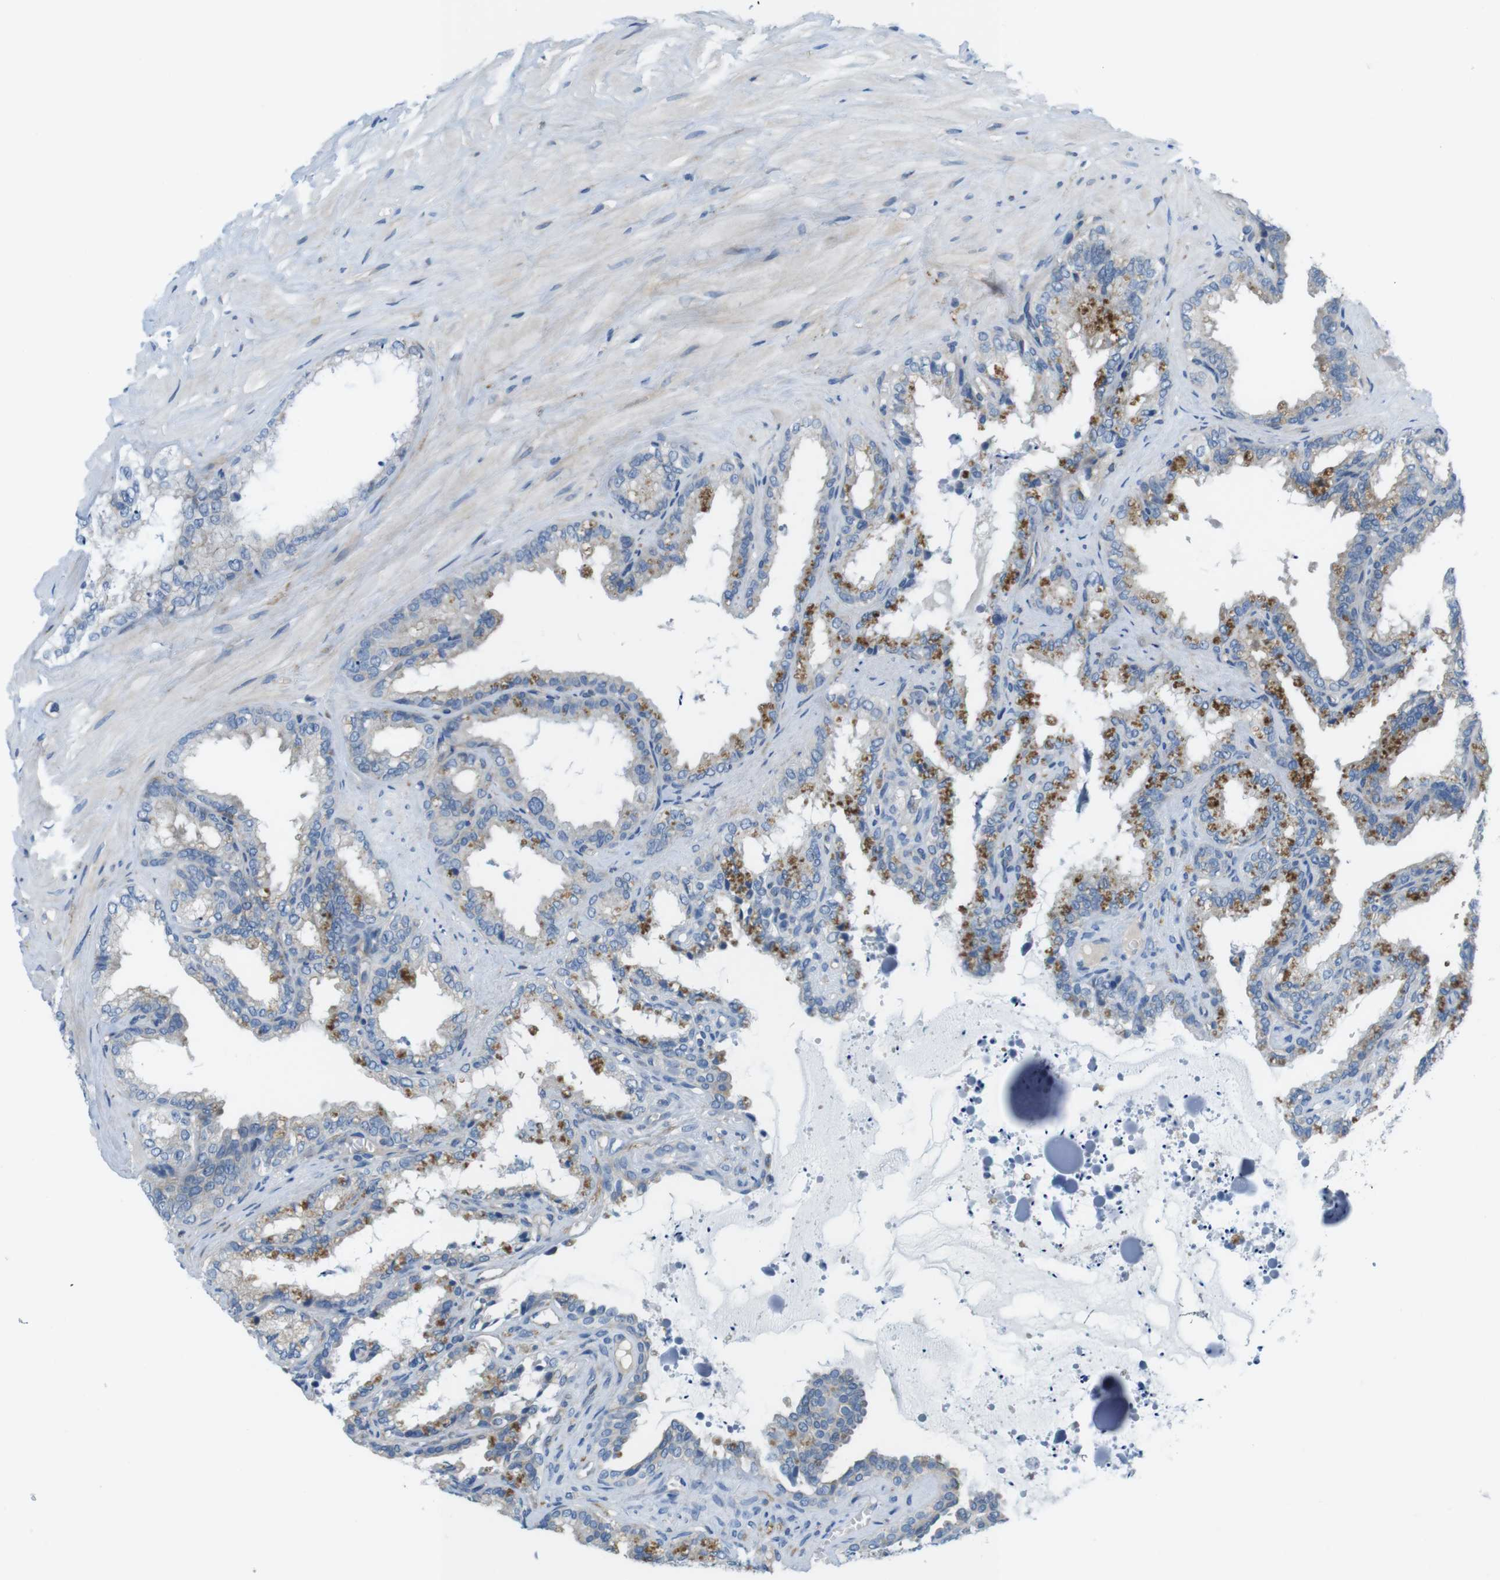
{"staining": {"intensity": "moderate", "quantity": "<25%", "location": "cytoplasmic/membranous"}, "tissue": "seminal vesicle", "cell_type": "Glandular cells", "image_type": "normal", "snomed": [{"axis": "morphology", "description": "Normal tissue, NOS"}, {"axis": "topography", "description": "Seminal veicle"}], "caption": "Unremarkable seminal vesicle demonstrates moderate cytoplasmic/membranous expression in about <25% of glandular cells, visualized by immunohistochemistry.", "gene": "DCLK1", "patient": {"sex": "male", "age": 64}}